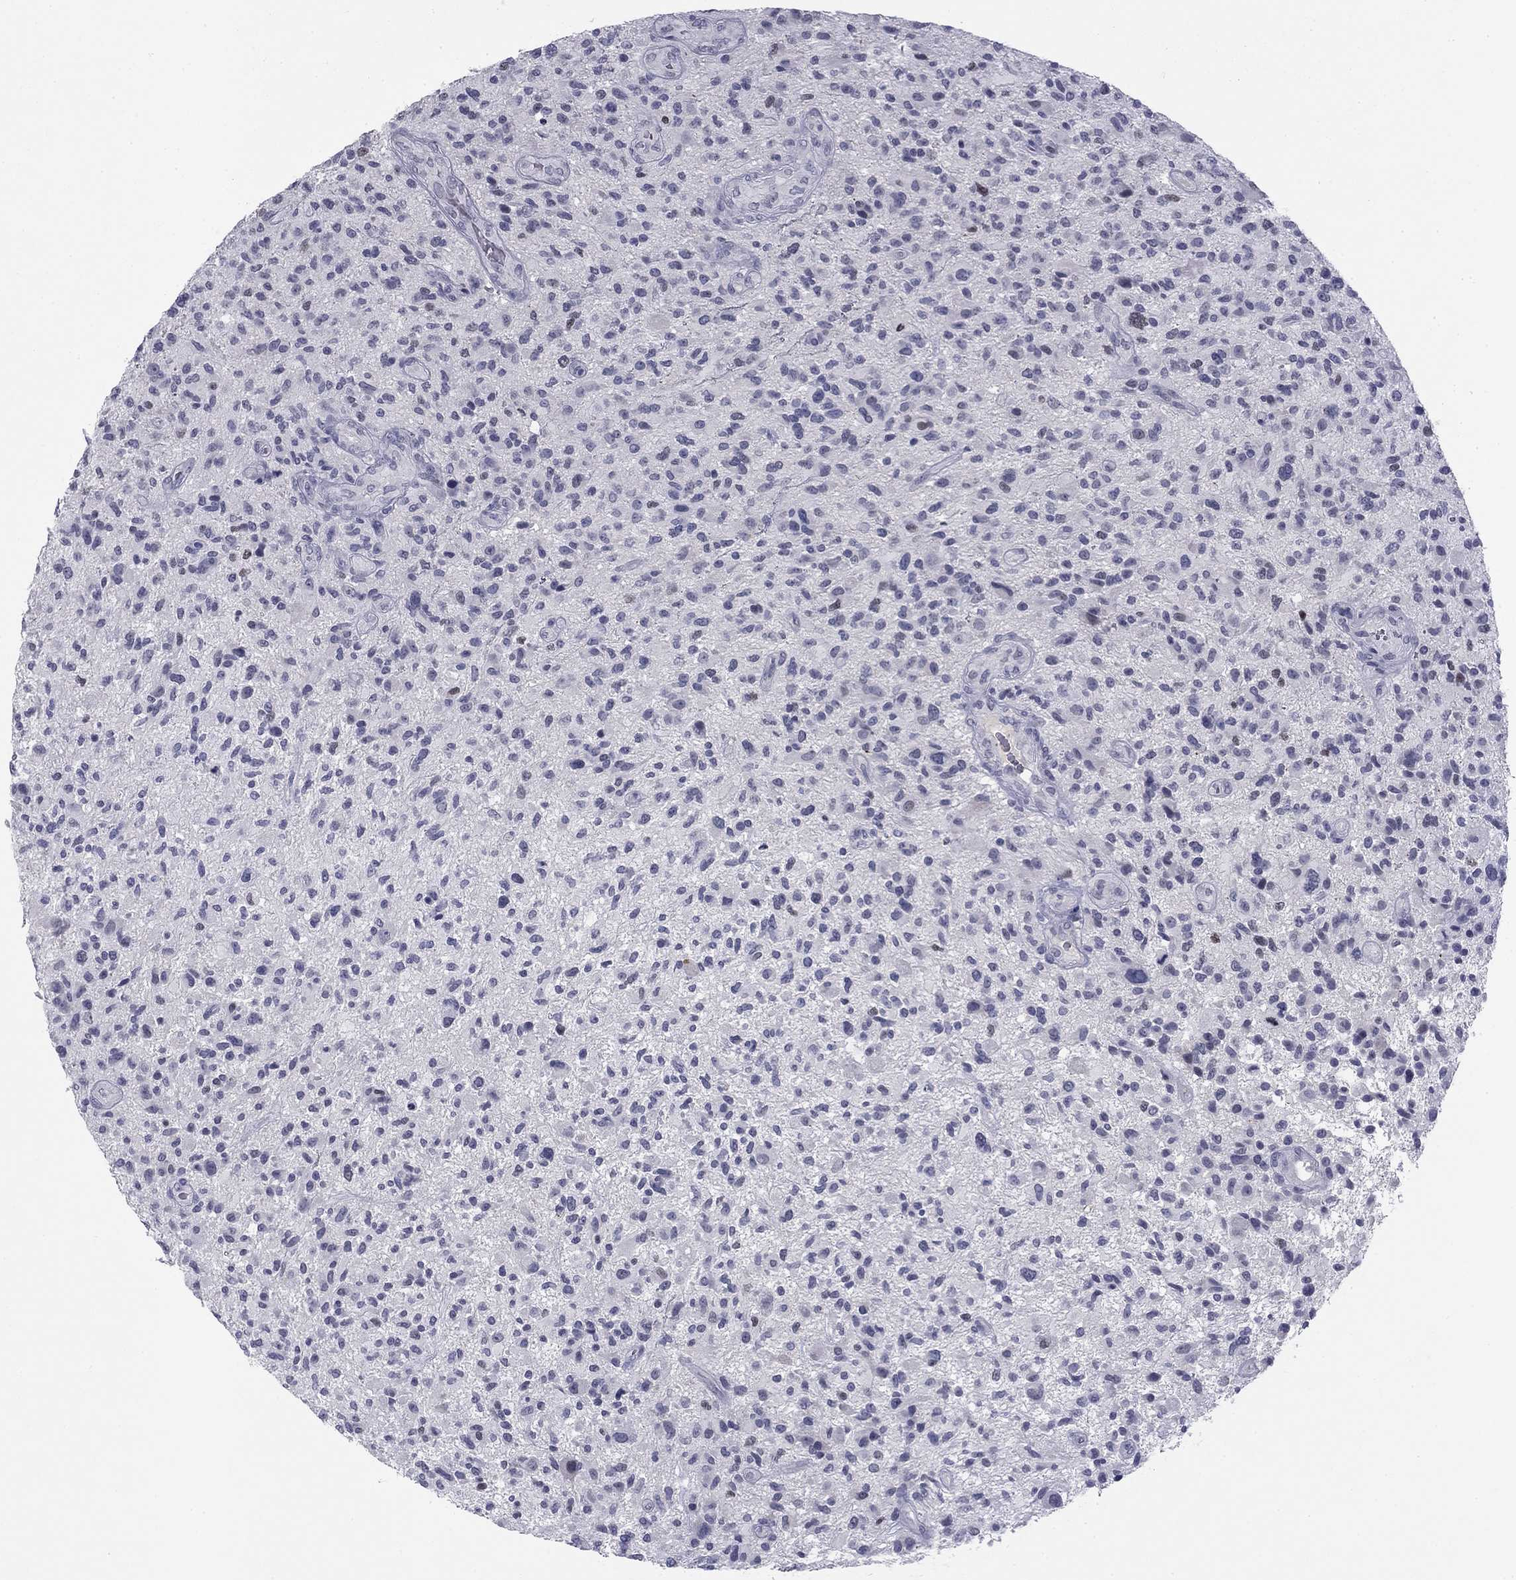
{"staining": {"intensity": "negative", "quantity": "none", "location": "none"}, "tissue": "glioma", "cell_type": "Tumor cells", "image_type": "cancer", "snomed": [{"axis": "morphology", "description": "Glioma, malignant, High grade"}, {"axis": "topography", "description": "Brain"}], "caption": "A photomicrograph of human malignant glioma (high-grade) is negative for staining in tumor cells.", "gene": "TFAP2B", "patient": {"sex": "male", "age": 47}}